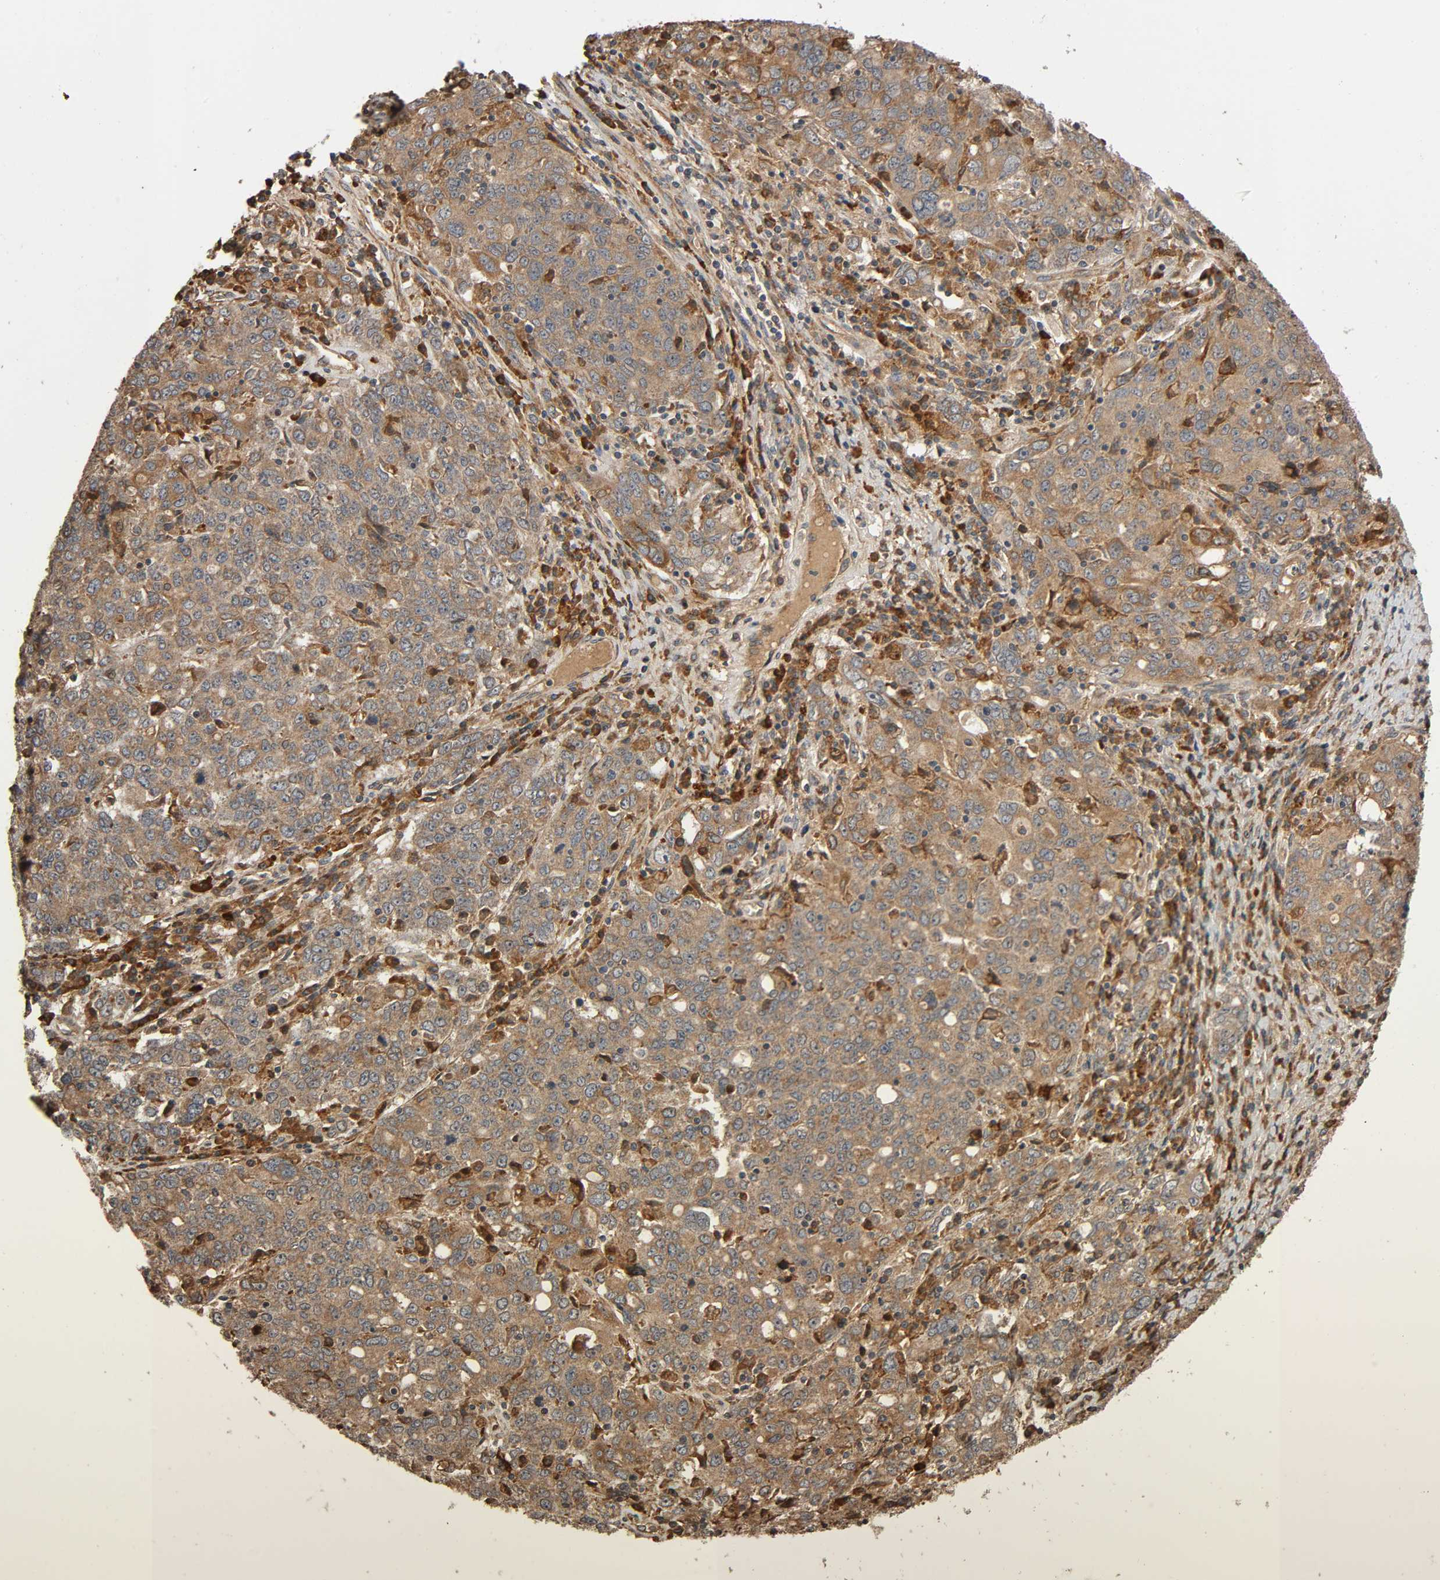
{"staining": {"intensity": "moderate", "quantity": ">75%", "location": "cytoplasmic/membranous"}, "tissue": "ovarian cancer", "cell_type": "Tumor cells", "image_type": "cancer", "snomed": [{"axis": "morphology", "description": "Carcinoma, endometroid"}, {"axis": "topography", "description": "Ovary"}], "caption": "Ovarian cancer stained with DAB immunohistochemistry displays medium levels of moderate cytoplasmic/membranous positivity in approximately >75% of tumor cells.", "gene": "MAP3K8", "patient": {"sex": "female", "age": 62}}